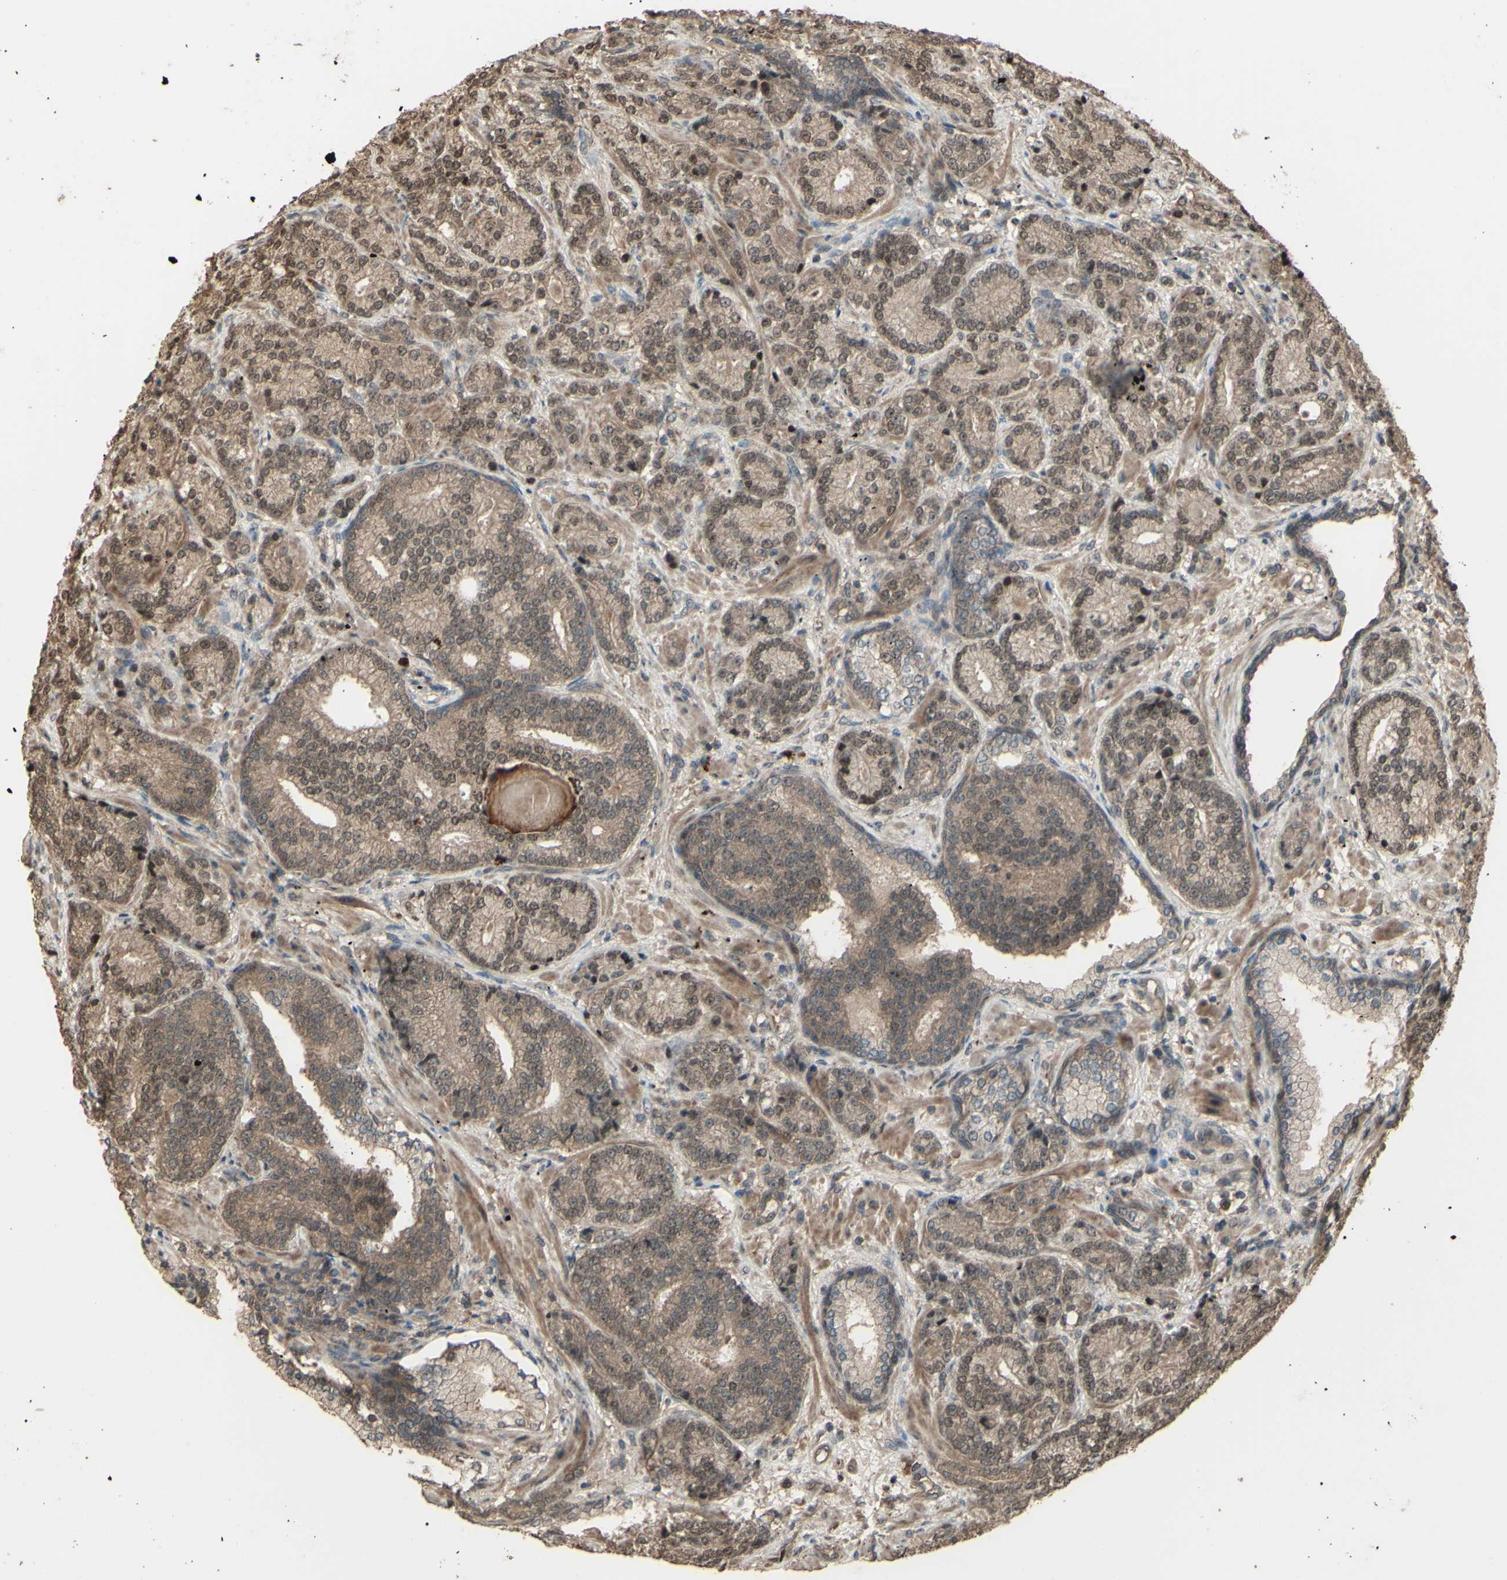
{"staining": {"intensity": "weak", "quantity": ">75%", "location": "cytoplasmic/membranous,nuclear"}, "tissue": "prostate cancer", "cell_type": "Tumor cells", "image_type": "cancer", "snomed": [{"axis": "morphology", "description": "Adenocarcinoma, High grade"}, {"axis": "topography", "description": "Prostate"}], "caption": "Protein analysis of prostate cancer (adenocarcinoma (high-grade)) tissue shows weak cytoplasmic/membranous and nuclear staining in approximately >75% of tumor cells.", "gene": "GNAS", "patient": {"sex": "male", "age": 61}}